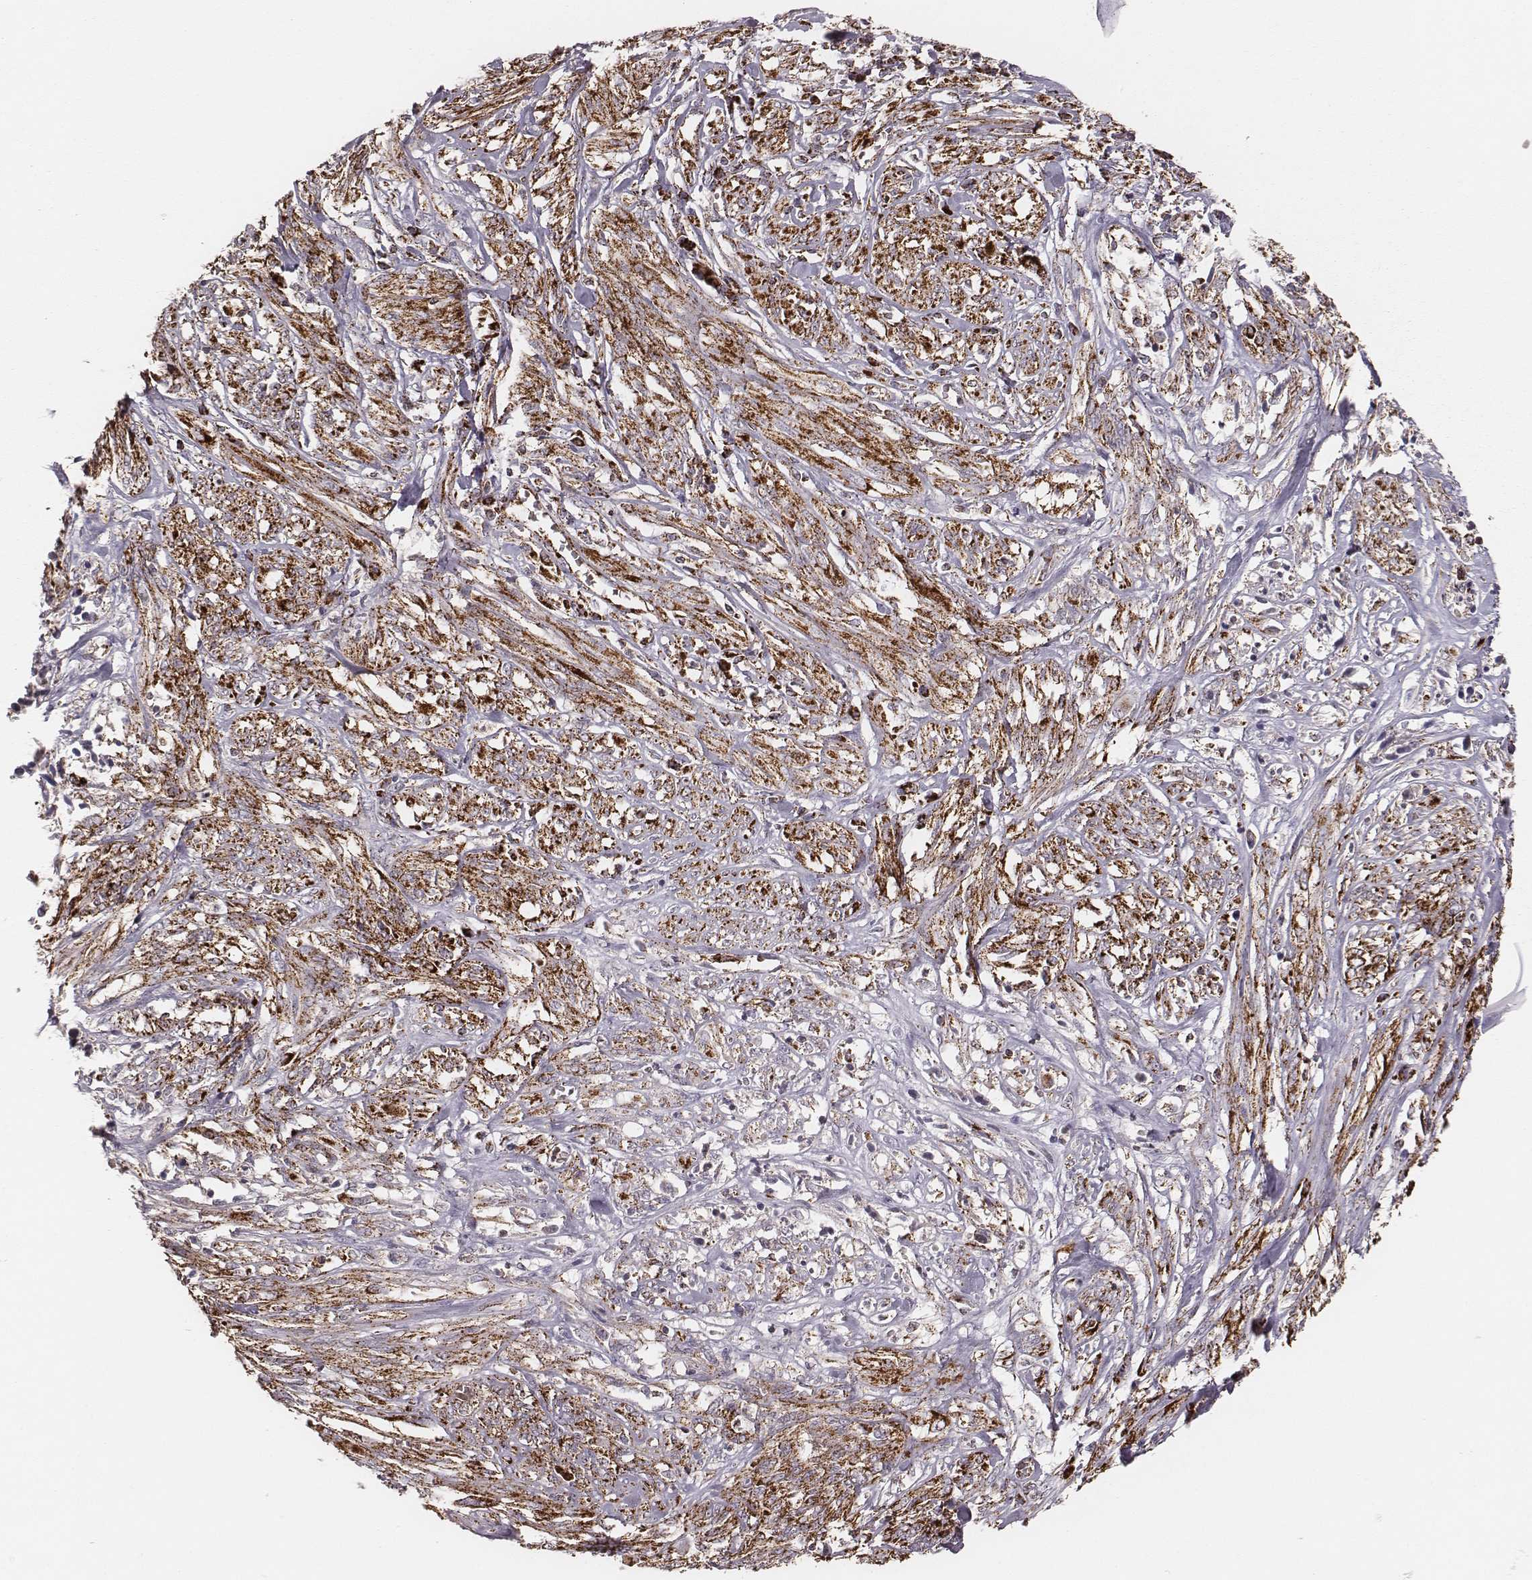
{"staining": {"intensity": "strong", "quantity": ">75%", "location": "cytoplasmic/membranous"}, "tissue": "melanoma", "cell_type": "Tumor cells", "image_type": "cancer", "snomed": [{"axis": "morphology", "description": "Malignant melanoma, NOS"}, {"axis": "topography", "description": "Skin"}], "caption": "Immunohistochemistry of malignant melanoma demonstrates high levels of strong cytoplasmic/membranous staining in approximately >75% of tumor cells.", "gene": "TUFM", "patient": {"sex": "female", "age": 91}}